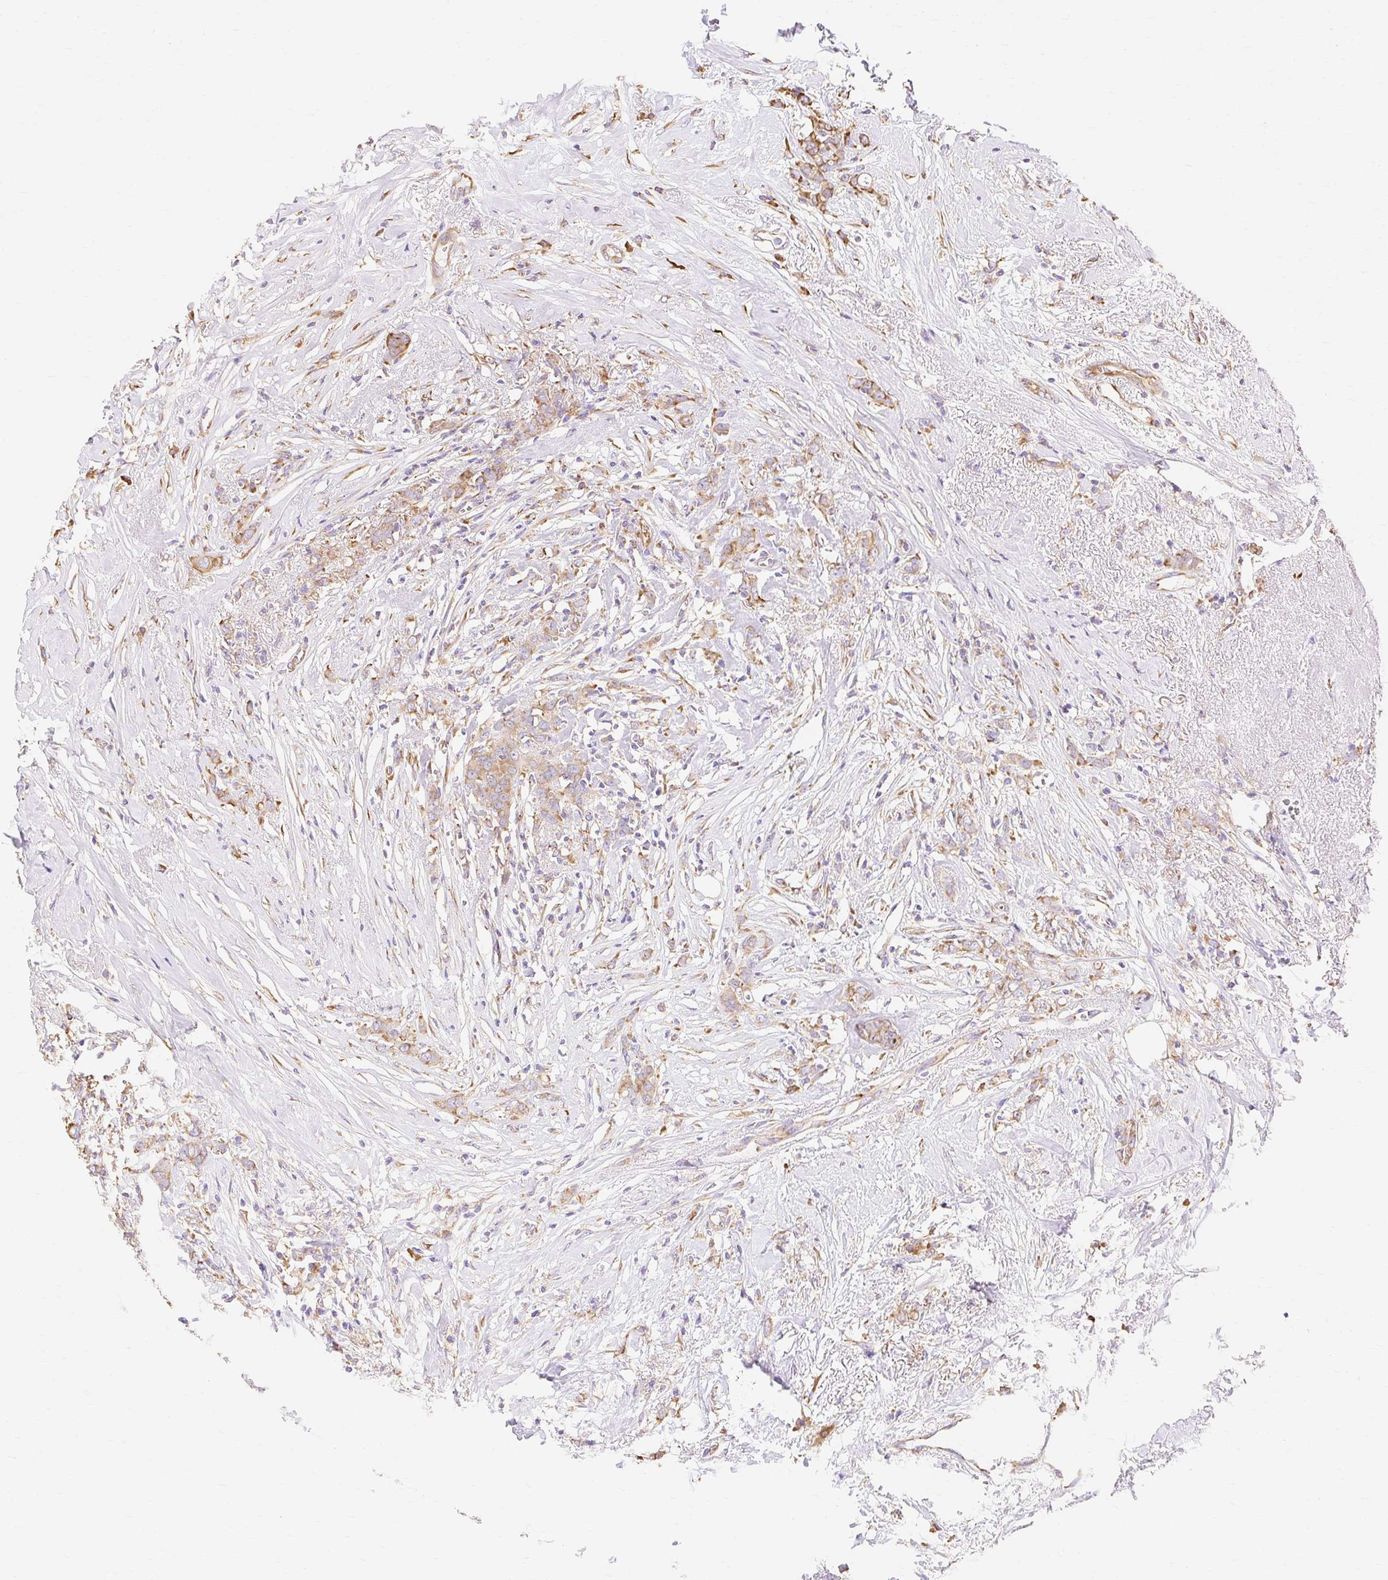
{"staining": {"intensity": "moderate", "quantity": ">75%", "location": "cytoplasmic/membranous"}, "tissue": "breast cancer", "cell_type": "Tumor cells", "image_type": "cancer", "snomed": [{"axis": "morphology", "description": "Lobular carcinoma"}, {"axis": "topography", "description": "Breast"}], "caption": "Tumor cells demonstrate medium levels of moderate cytoplasmic/membranous expression in approximately >75% of cells in human breast cancer (lobular carcinoma).", "gene": "RPS17", "patient": {"sex": "female", "age": 91}}